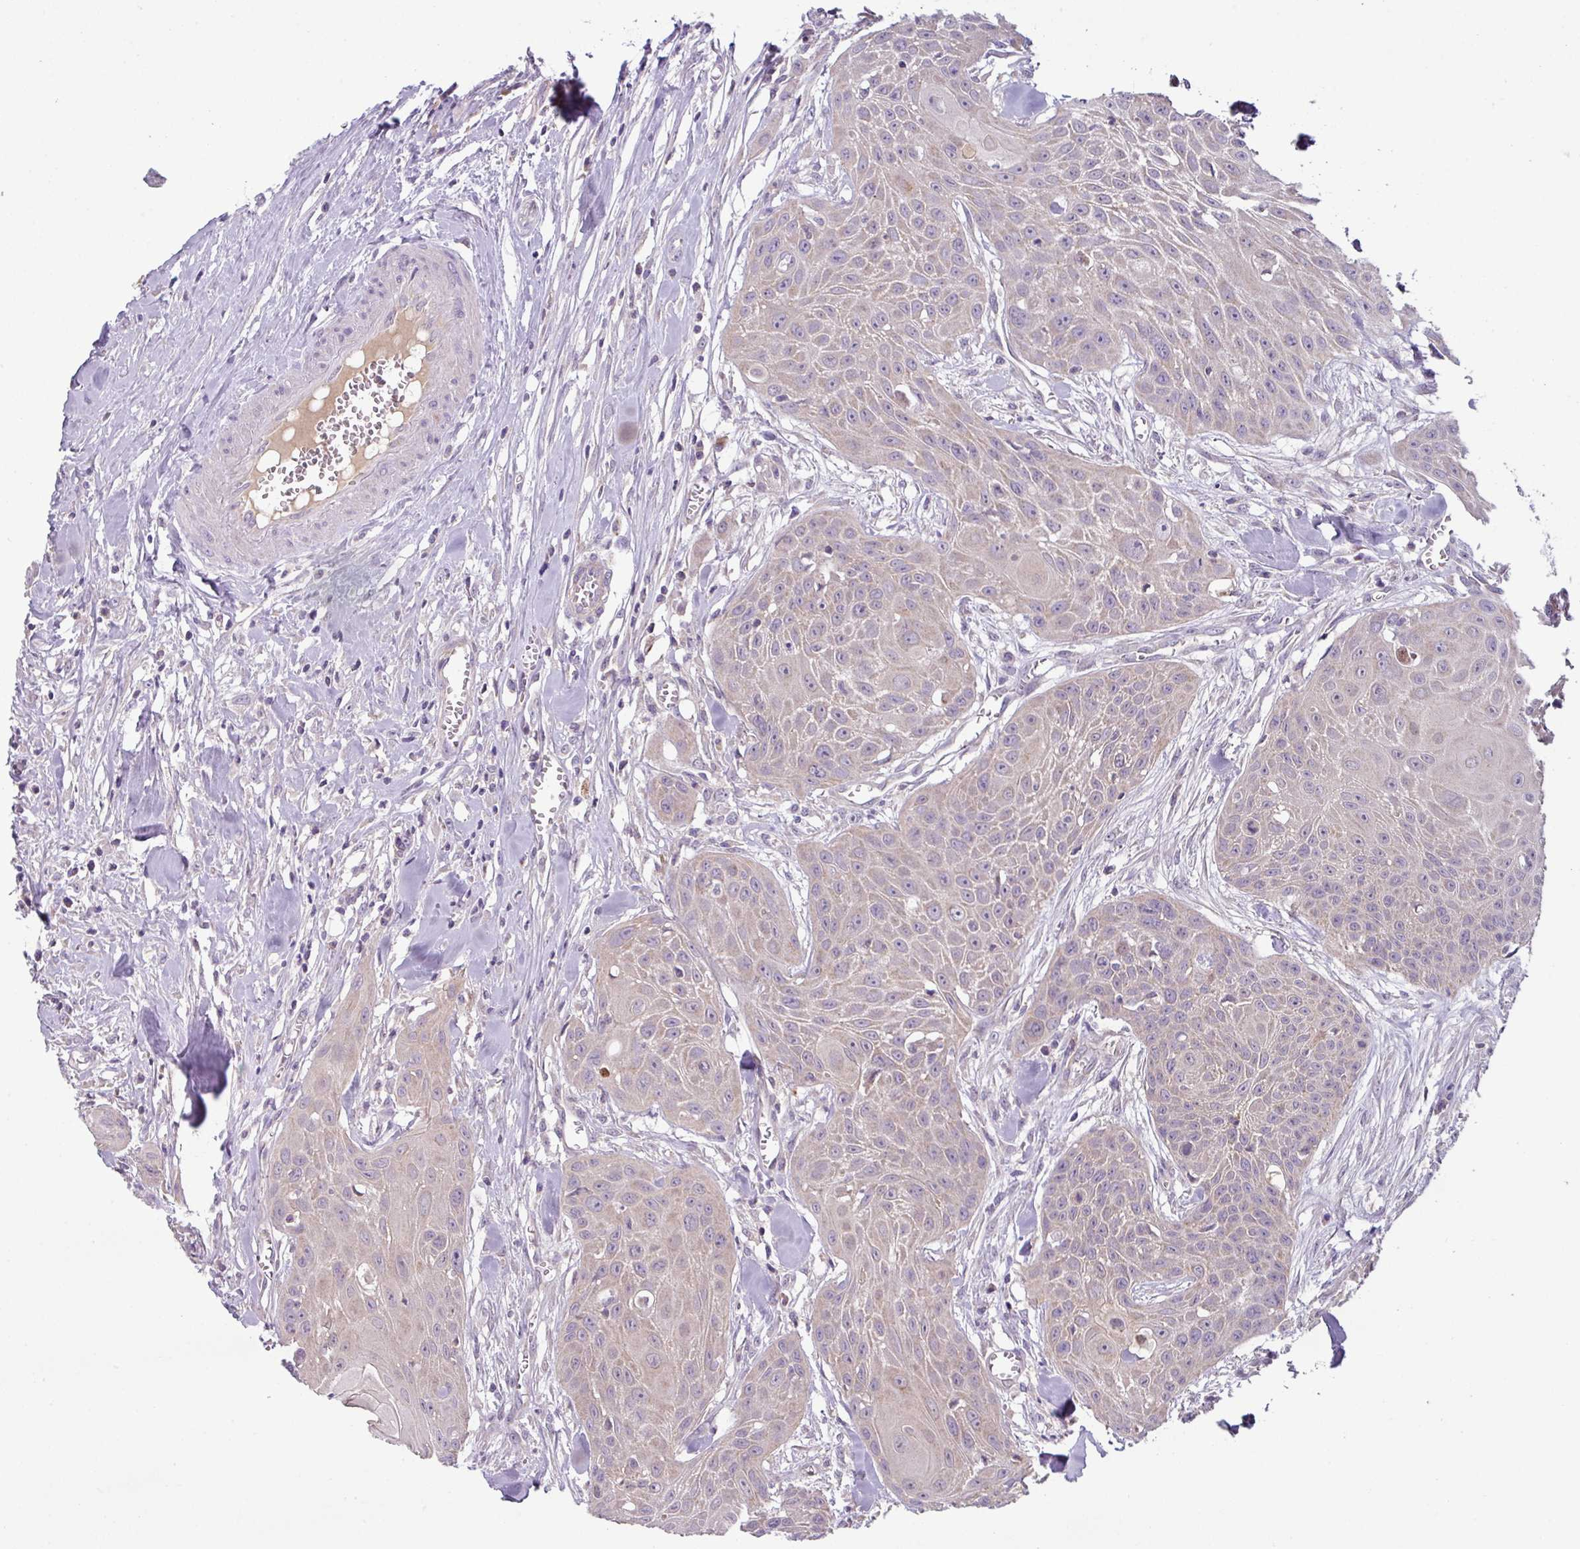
{"staining": {"intensity": "negative", "quantity": "none", "location": "none"}, "tissue": "head and neck cancer", "cell_type": "Tumor cells", "image_type": "cancer", "snomed": [{"axis": "morphology", "description": "Squamous cell carcinoma, NOS"}, {"axis": "topography", "description": "Lymph node"}, {"axis": "topography", "description": "Salivary gland"}, {"axis": "topography", "description": "Head-Neck"}], "caption": "IHC of head and neck cancer (squamous cell carcinoma) exhibits no expression in tumor cells.", "gene": "LRRC9", "patient": {"sex": "female", "age": 74}}